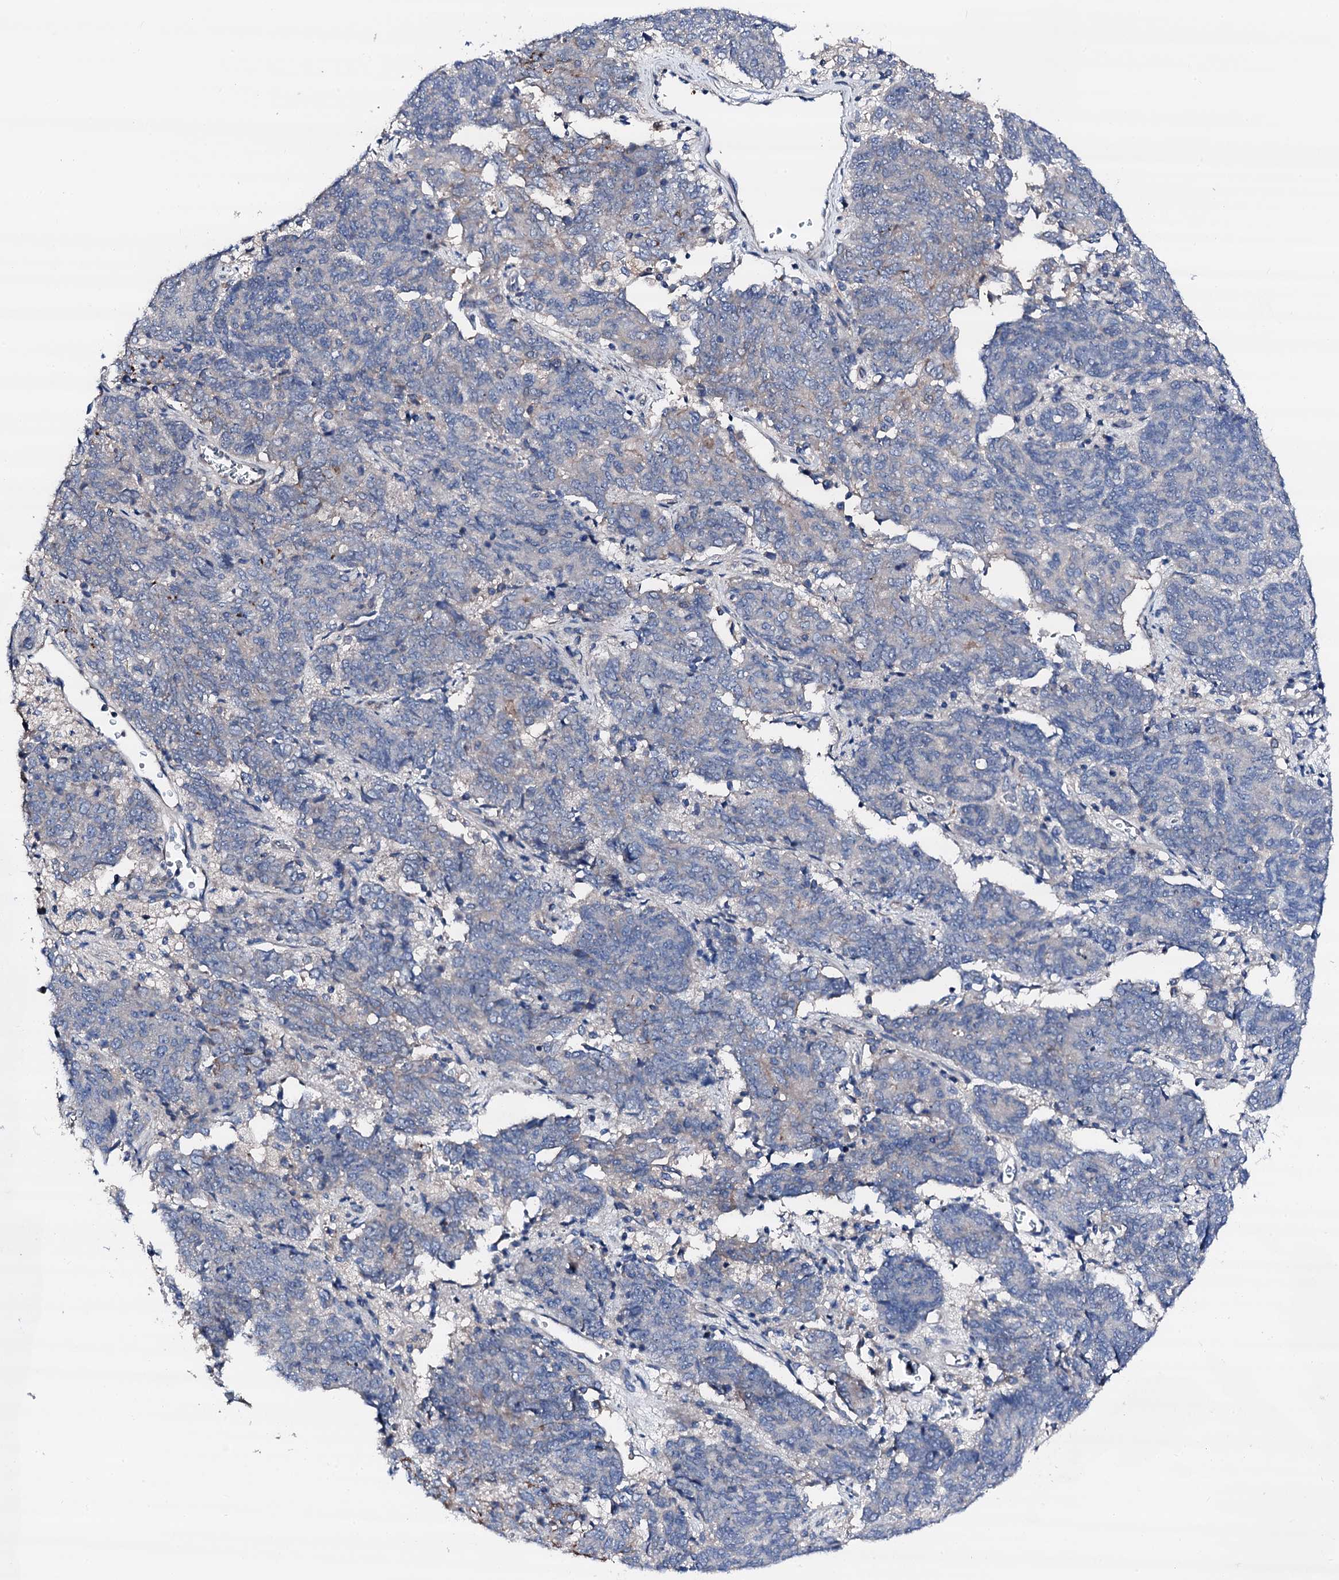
{"staining": {"intensity": "negative", "quantity": "none", "location": "none"}, "tissue": "endometrial cancer", "cell_type": "Tumor cells", "image_type": "cancer", "snomed": [{"axis": "morphology", "description": "Adenocarcinoma, NOS"}, {"axis": "topography", "description": "Endometrium"}], "caption": "Immunohistochemistry of endometrial adenocarcinoma reveals no expression in tumor cells.", "gene": "TRAFD1", "patient": {"sex": "female", "age": 80}}